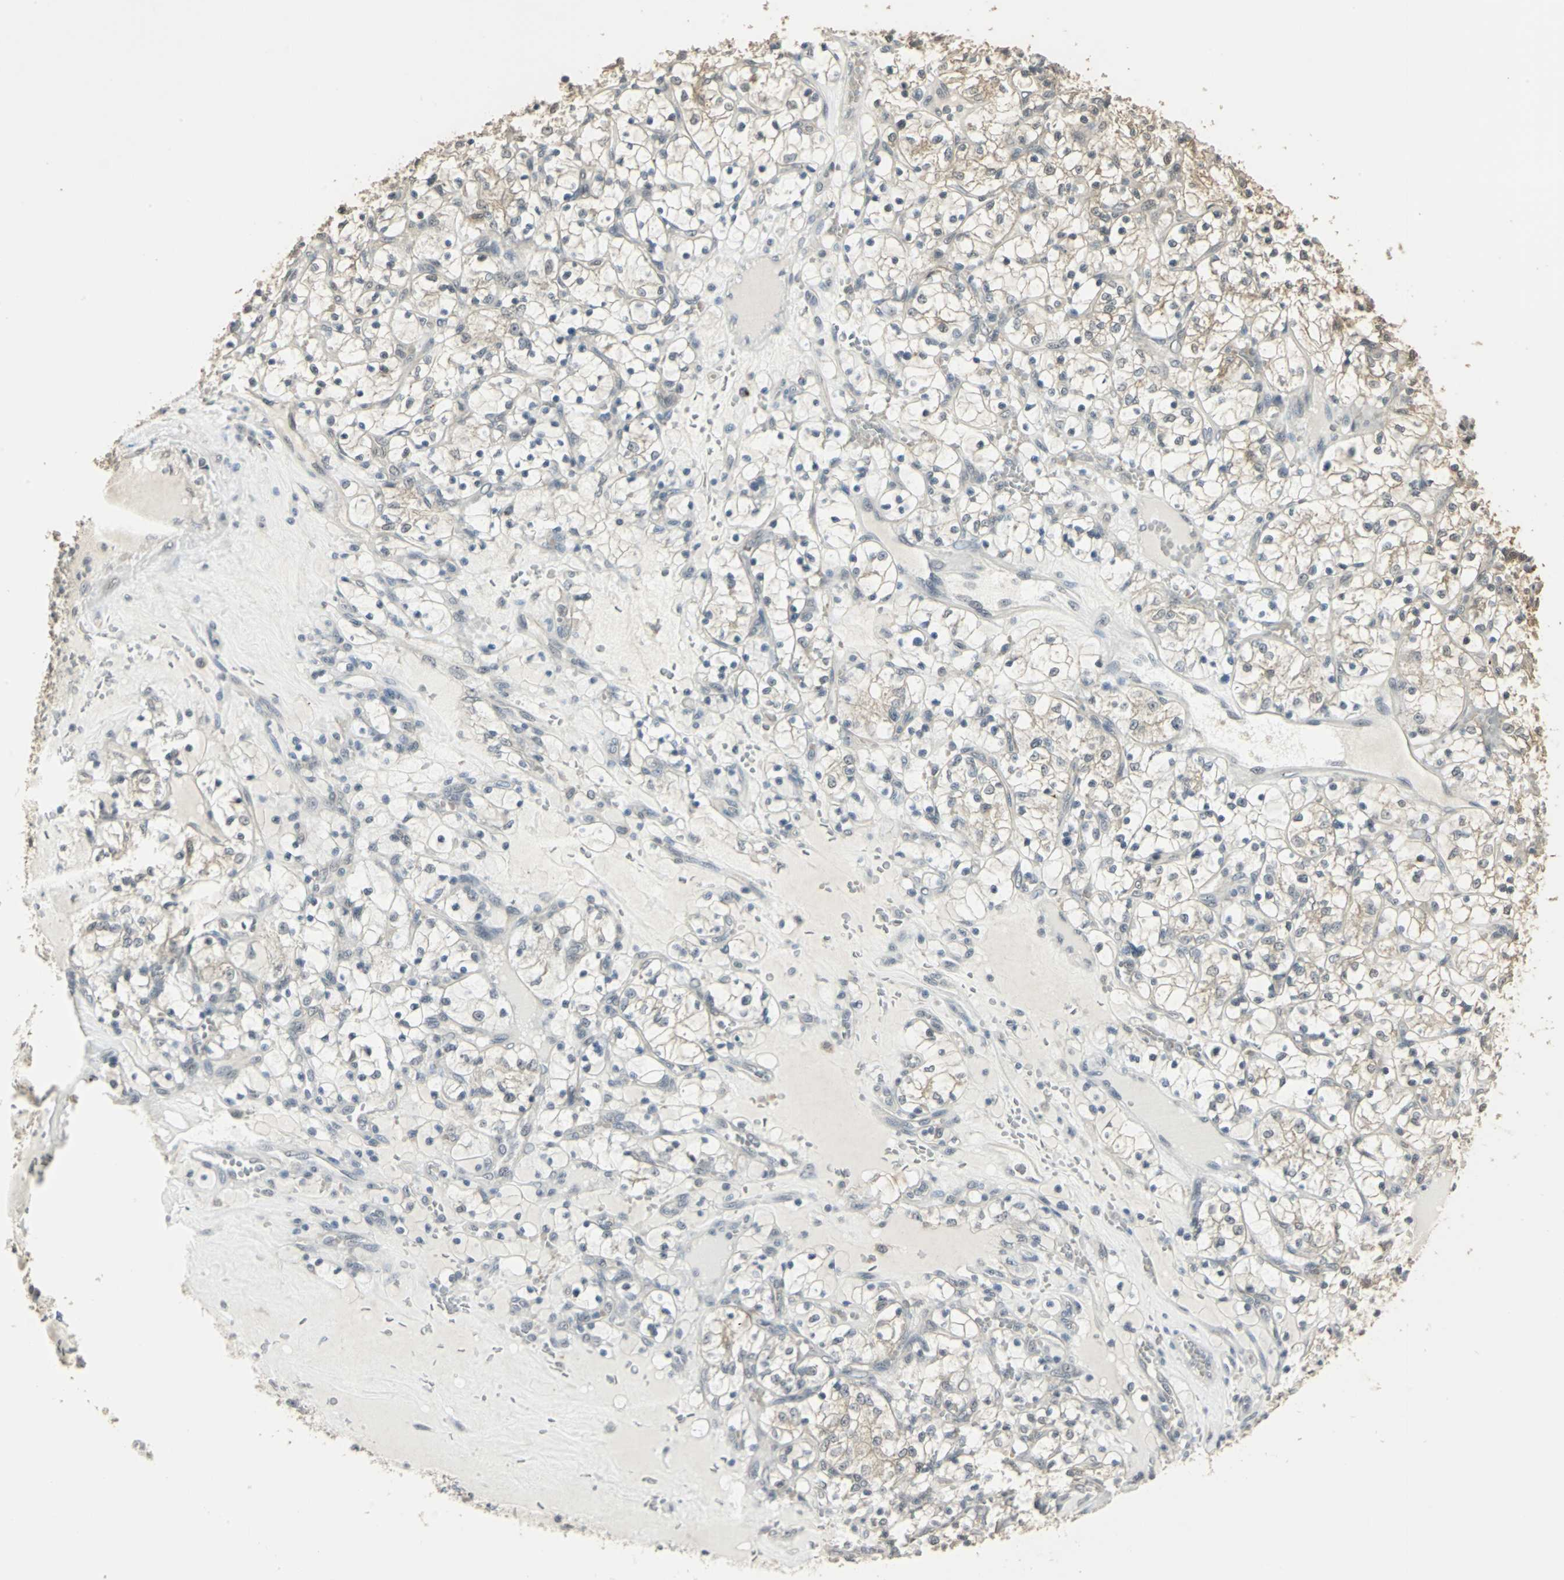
{"staining": {"intensity": "weak", "quantity": "<25%", "location": "cytoplasmic/membranous"}, "tissue": "renal cancer", "cell_type": "Tumor cells", "image_type": "cancer", "snomed": [{"axis": "morphology", "description": "Adenocarcinoma, NOS"}, {"axis": "topography", "description": "Kidney"}], "caption": "Immunohistochemical staining of adenocarcinoma (renal) reveals no significant staining in tumor cells.", "gene": "UCHL5", "patient": {"sex": "female", "age": 69}}